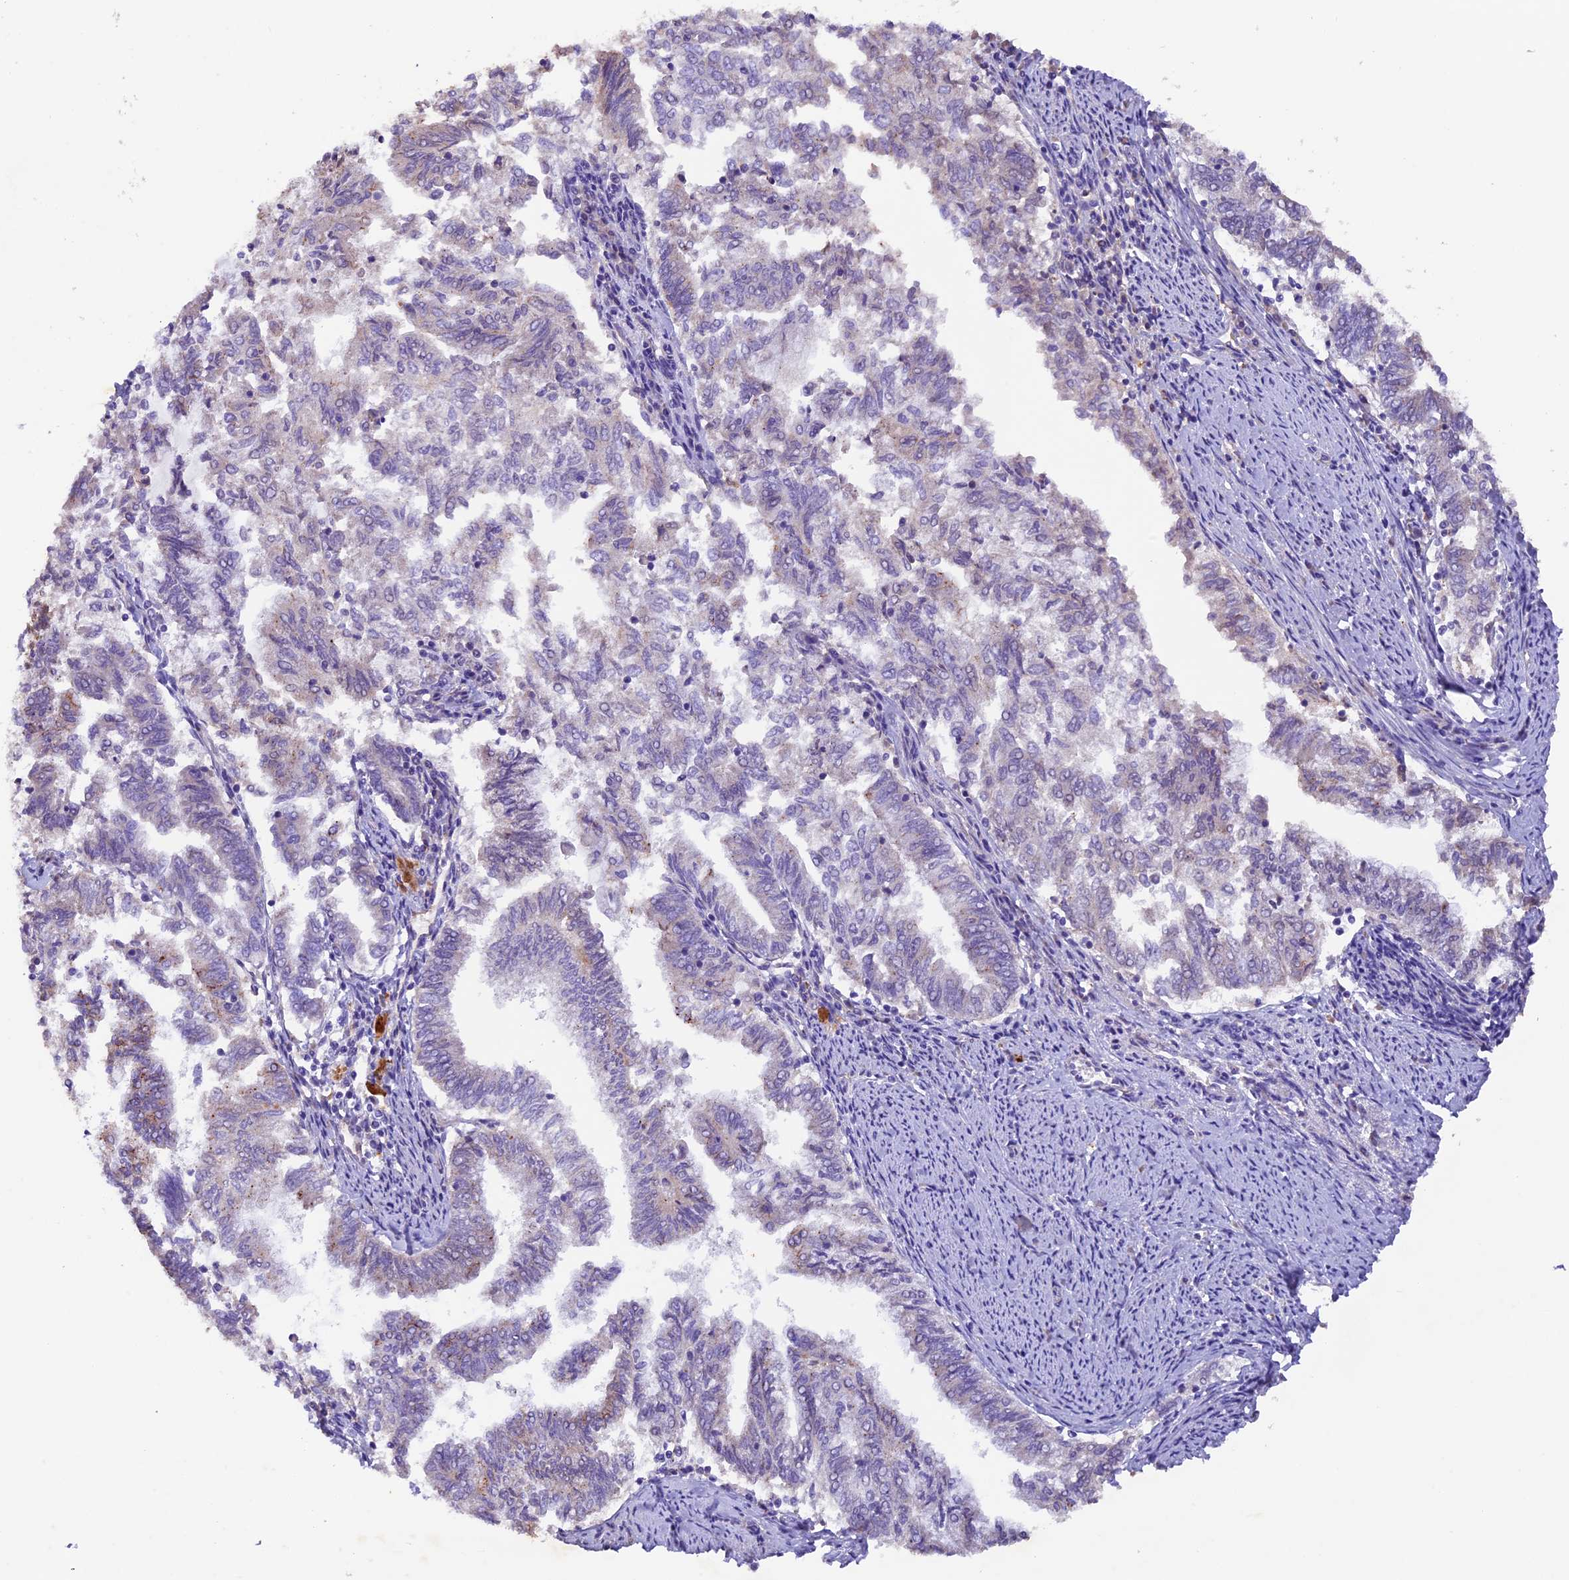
{"staining": {"intensity": "moderate", "quantity": "<25%", "location": "cytoplasmic/membranous"}, "tissue": "endometrial cancer", "cell_type": "Tumor cells", "image_type": "cancer", "snomed": [{"axis": "morphology", "description": "Adenocarcinoma, NOS"}, {"axis": "topography", "description": "Endometrium"}], "caption": "Endometrial cancer (adenocarcinoma) tissue reveals moderate cytoplasmic/membranous staining in approximately <25% of tumor cells The protein of interest is stained brown, and the nuclei are stained in blue (DAB IHC with brightfield microscopy, high magnification).", "gene": "NCK2", "patient": {"sex": "female", "age": 79}}